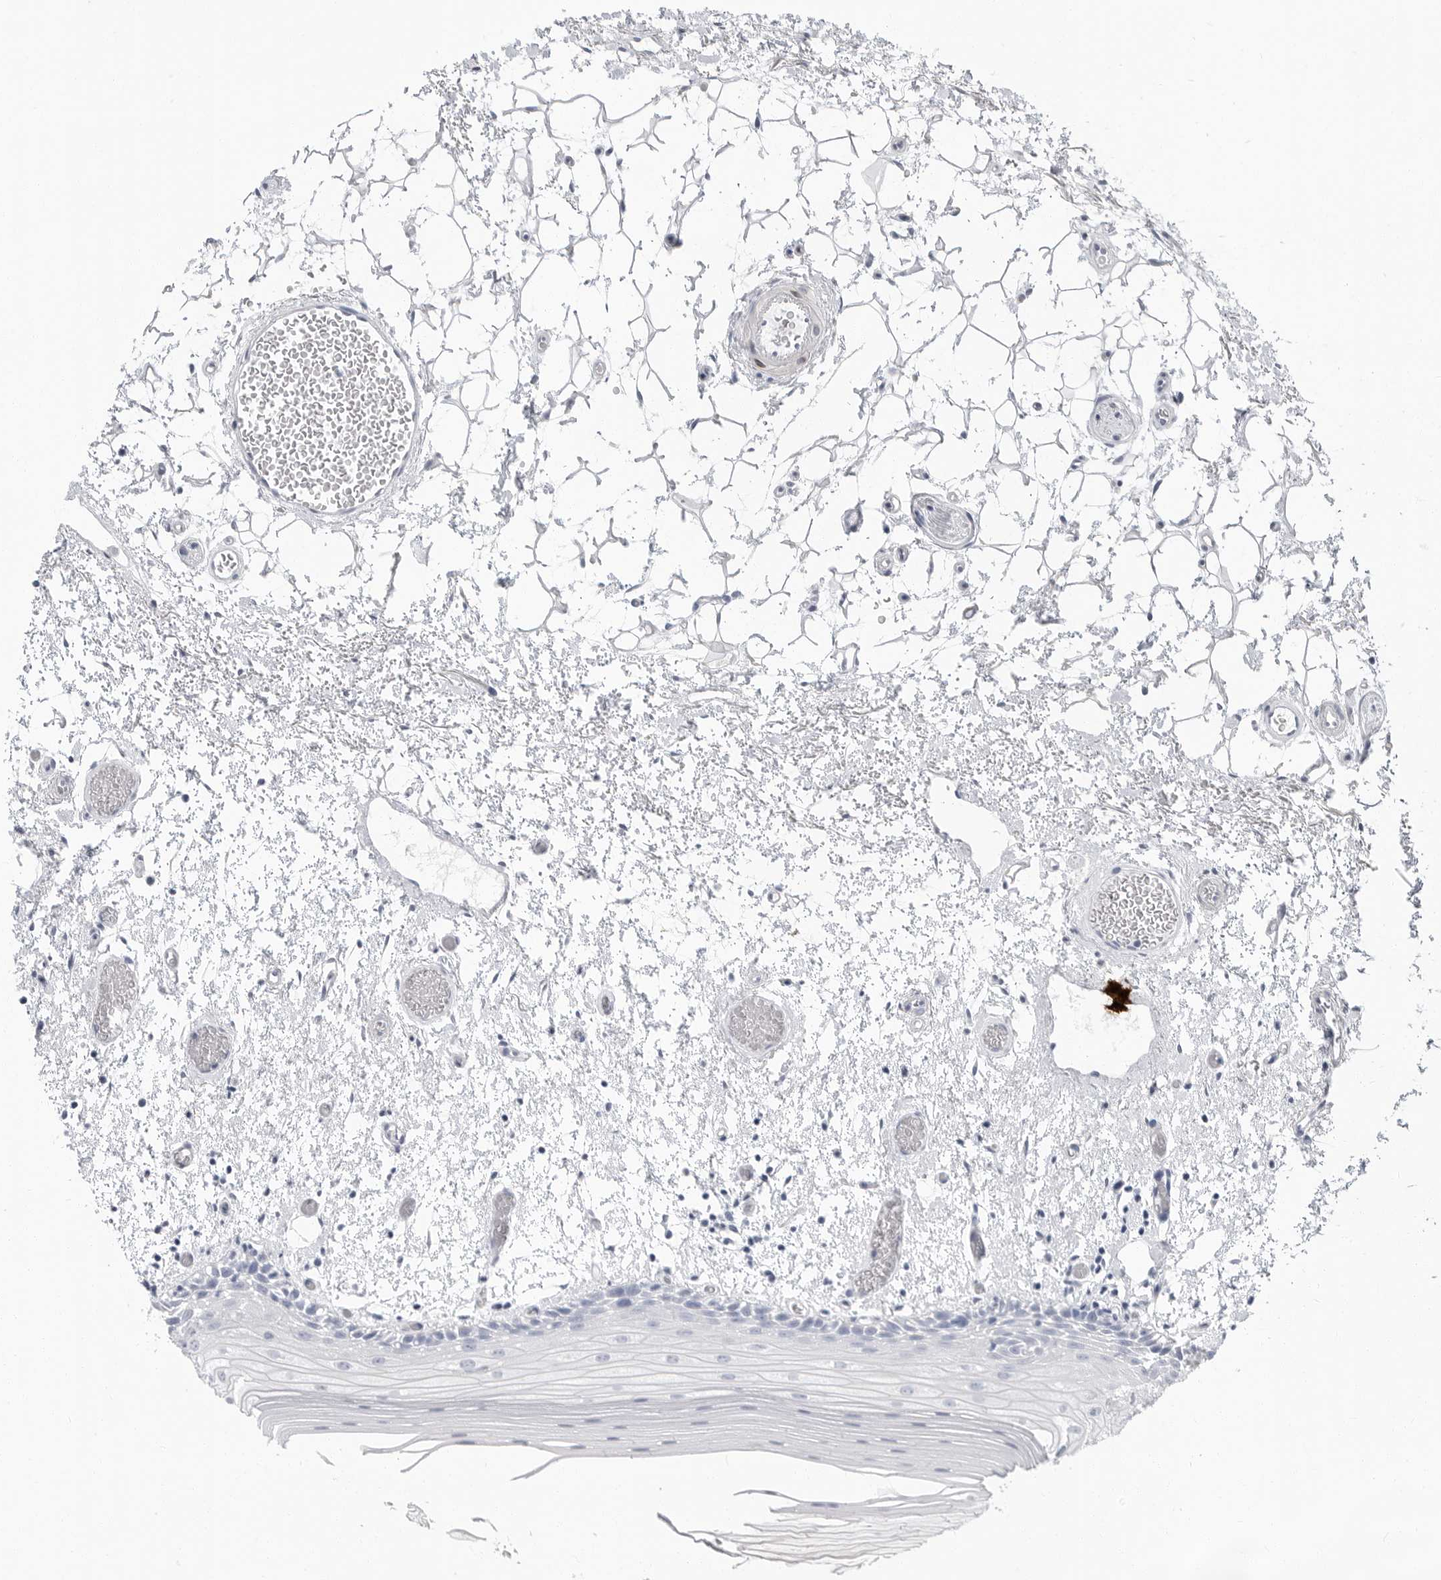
{"staining": {"intensity": "negative", "quantity": "none", "location": "none"}, "tissue": "oral mucosa", "cell_type": "Squamous epithelial cells", "image_type": "normal", "snomed": [{"axis": "morphology", "description": "Normal tissue, NOS"}, {"axis": "topography", "description": "Oral tissue"}], "caption": "The immunohistochemistry histopathology image has no significant staining in squamous epithelial cells of oral mucosa. The staining is performed using DAB (3,3'-diaminobenzidine) brown chromogen with nuclei counter-stained in using hematoxylin.", "gene": "PLN", "patient": {"sex": "male", "age": 52}}